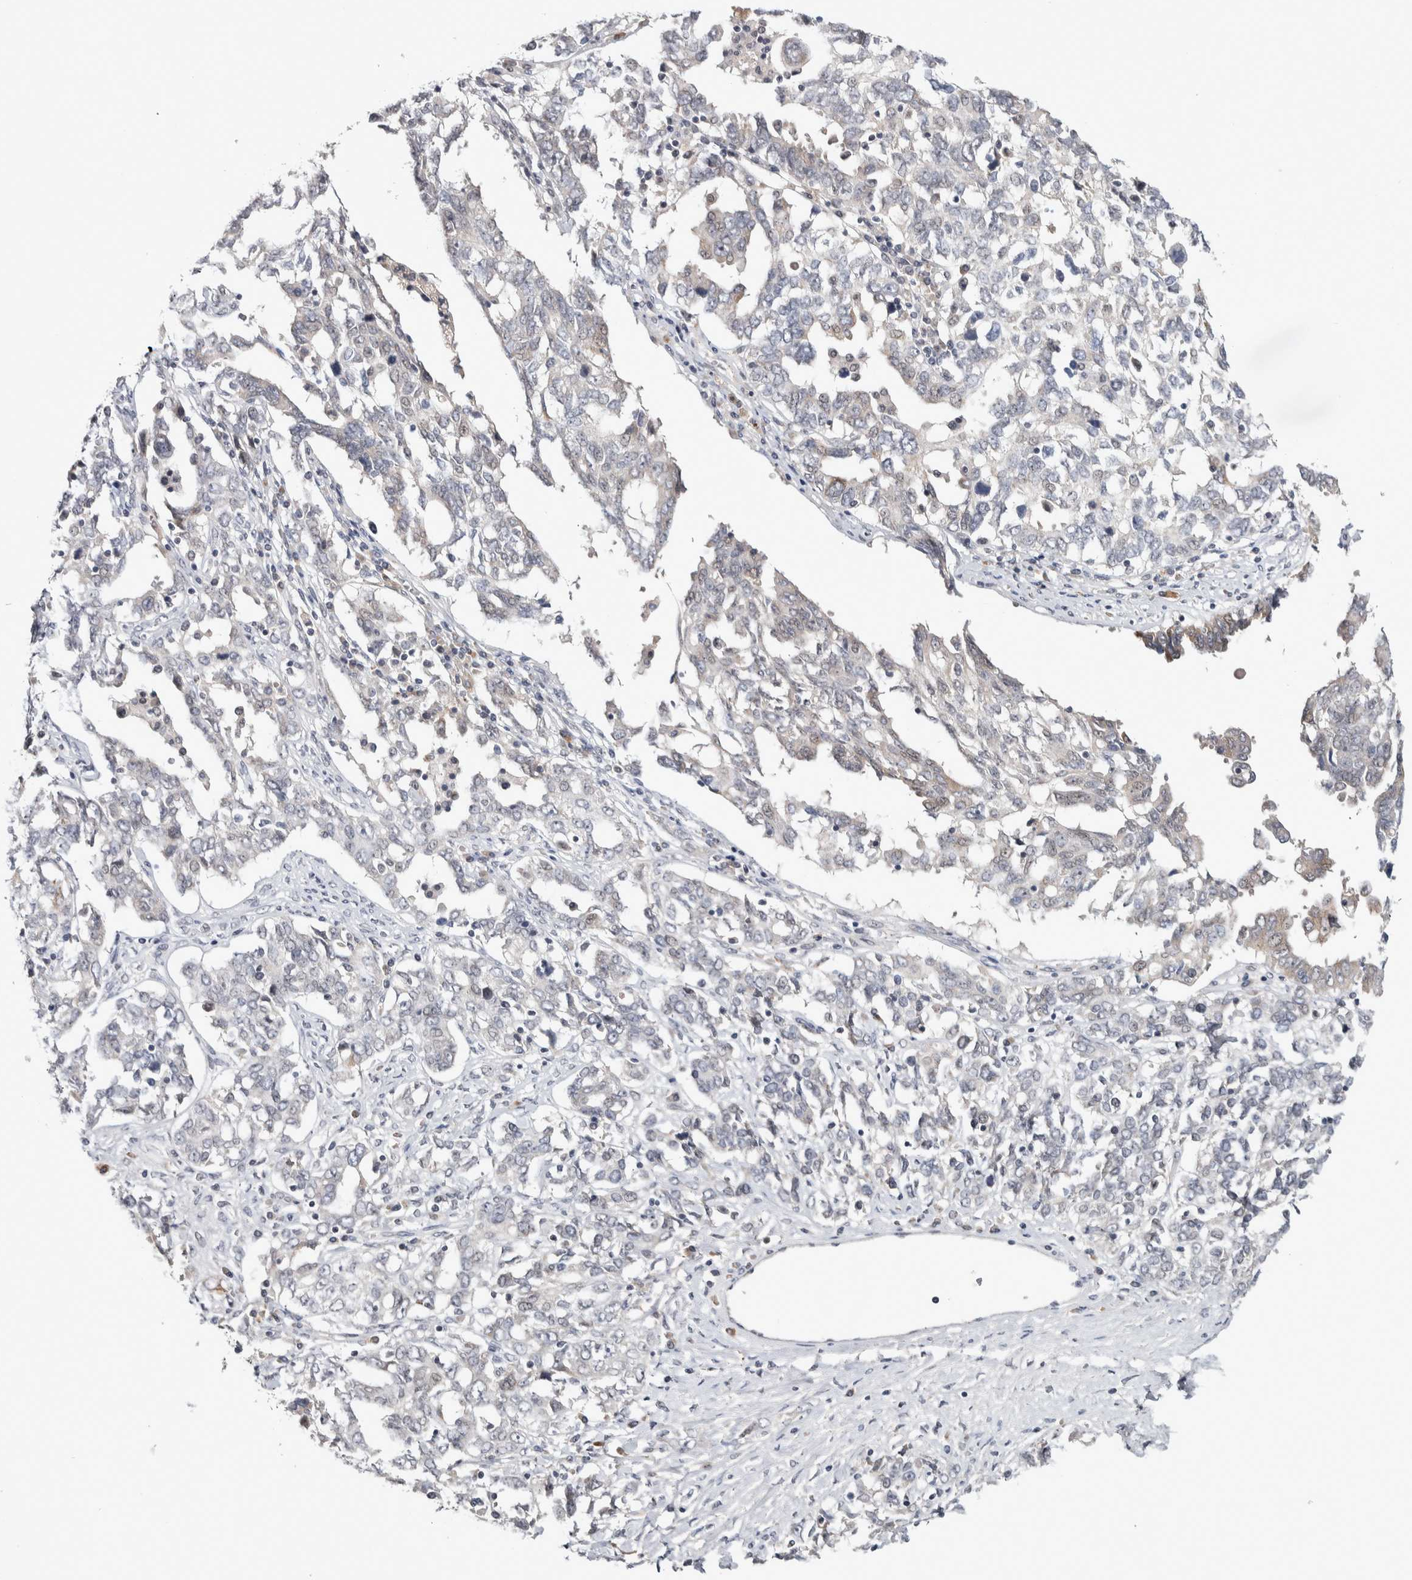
{"staining": {"intensity": "negative", "quantity": "none", "location": "none"}, "tissue": "ovarian cancer", "cell_type": "Tumor cells", "image_type": "cancer", "snomed": [{"axis": "morphology", "description": "Carcinoma, endometroid"}, {"axis": "topography", "description": "Ovary"}], "caption": "Ovarian cancer (endometroid carcinoma) was stained to show a protein in brown. There is no significant positivity in tumor cells.", "gene": "ASPN", "patient": {"sex": "female", "age": 62}}